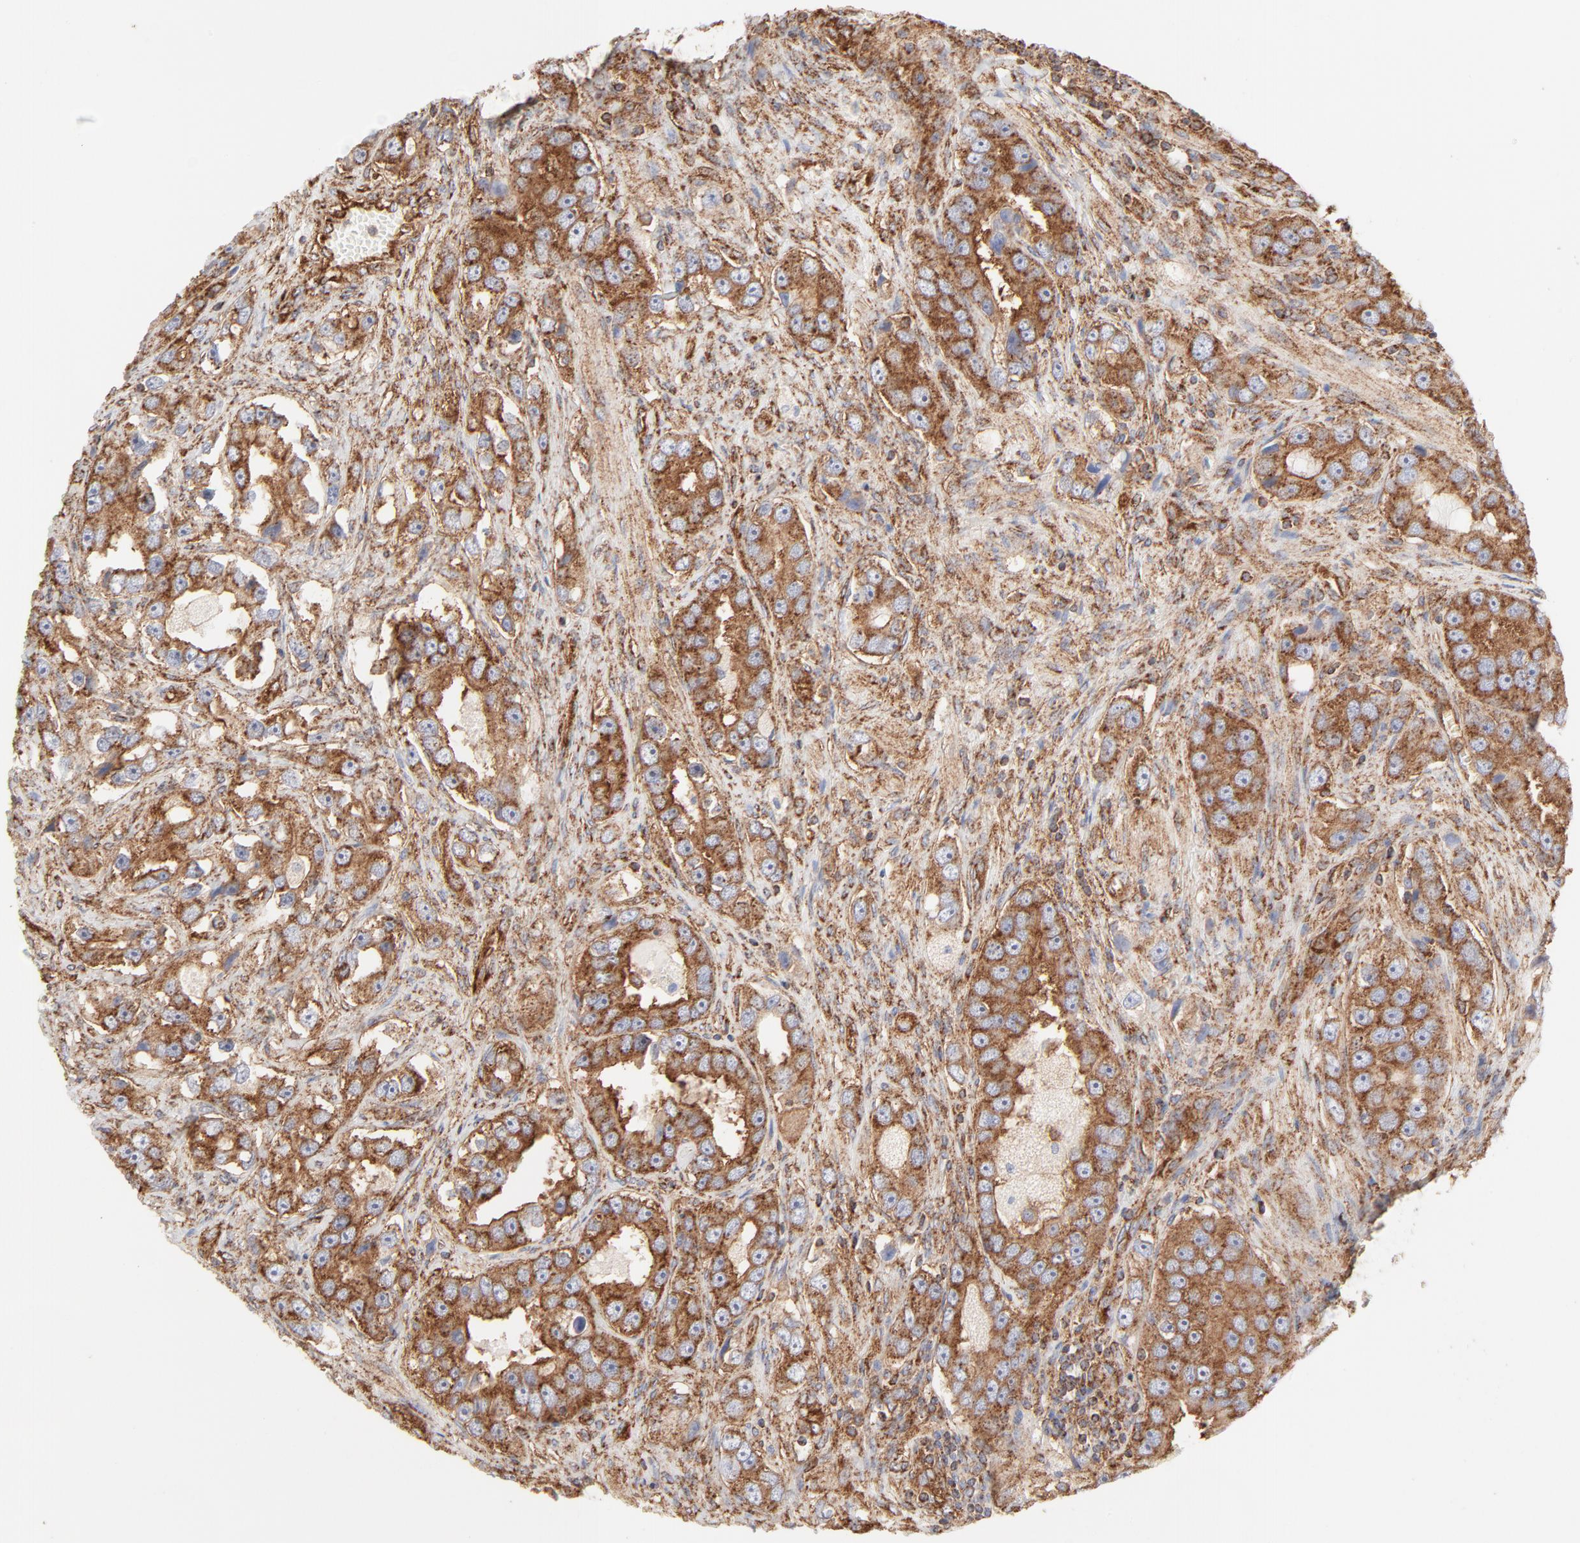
{"staining": {"intensity": "moderate", "quantity": ">75%", "location": "cytoplasmic/membranous"}, "tissue": "prostate cancer", "cell_type": "Tumor cells", "image_type": "cancer", "snomed": [{"axis": "morphology", "description": "Adenocarcinoma, High grade"}, {"axis": "topography", "description": "Prostate"}], "caption": "Immunohistochemistry histopathology image of human prostate cancer stained for a protein (brown), which reveals medium levels of moderate cytoplasmic/membranous staining in about >75% of tumor cells.", "gene": "CLTB", "patient": {"sex": "male", "age": 63}}